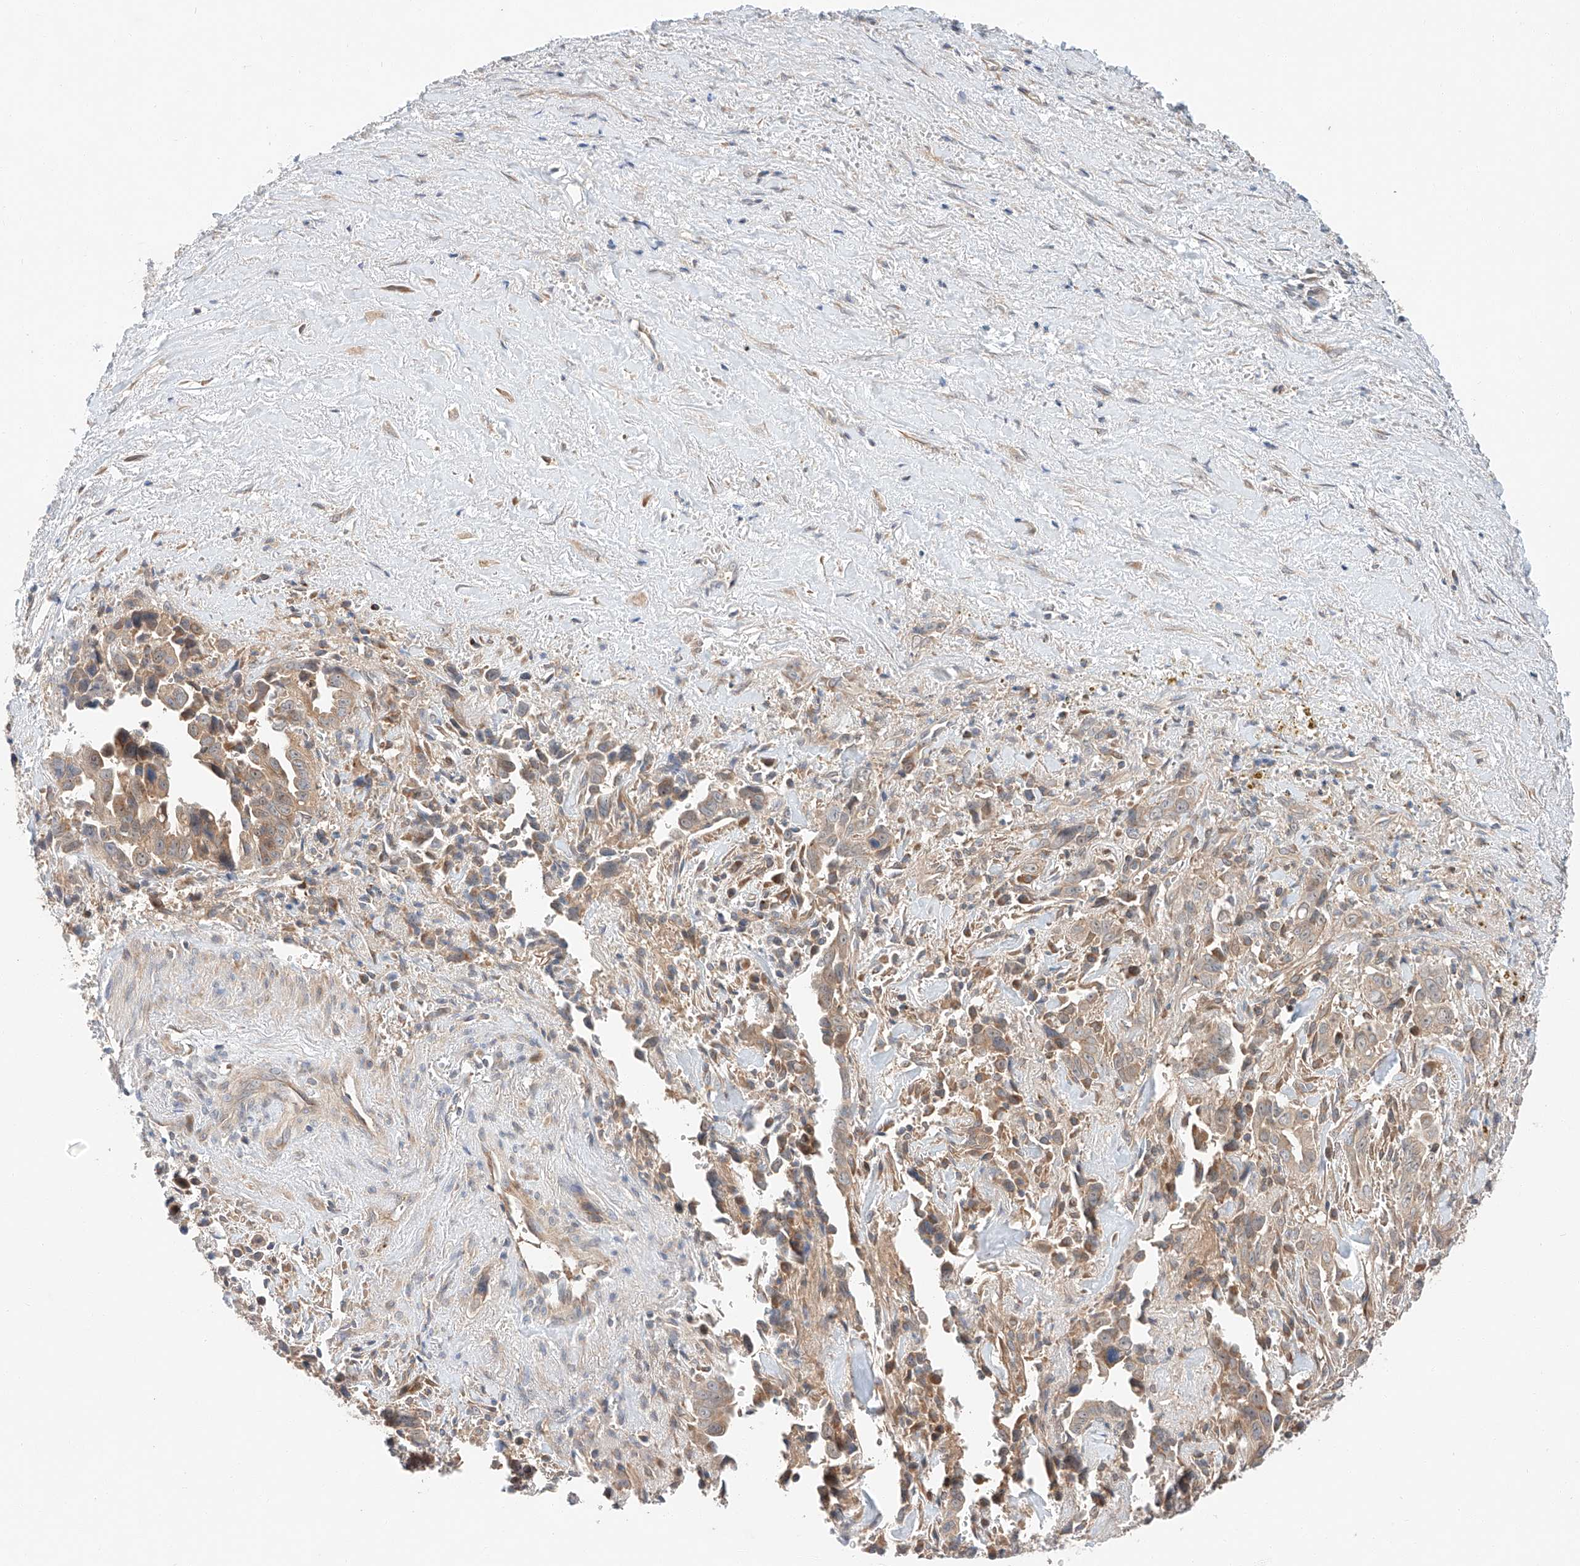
{"staining": {"intensity": "moderate", "quantity": "25%-75%", "location": "cytoplasmic/membranous"}, "tissue": "liver cancer", "cell_type": "Tumor cells", "image_type": "cancer", "snomed": [{"axis": "morphology", "description": "Cholangiocarcinoma"}, {"axis": "topography", "description": "Liver"}], "caption": "About 25%-75% of tumor cells in human liver cancer (cholangiocarcinoma) display moderate cytoplasmic/membranous protein staining as visualized by brown immunohistochemical staining.", "gene": "XPNPEP1", "patient": {"sex": "female", "age": 79}}